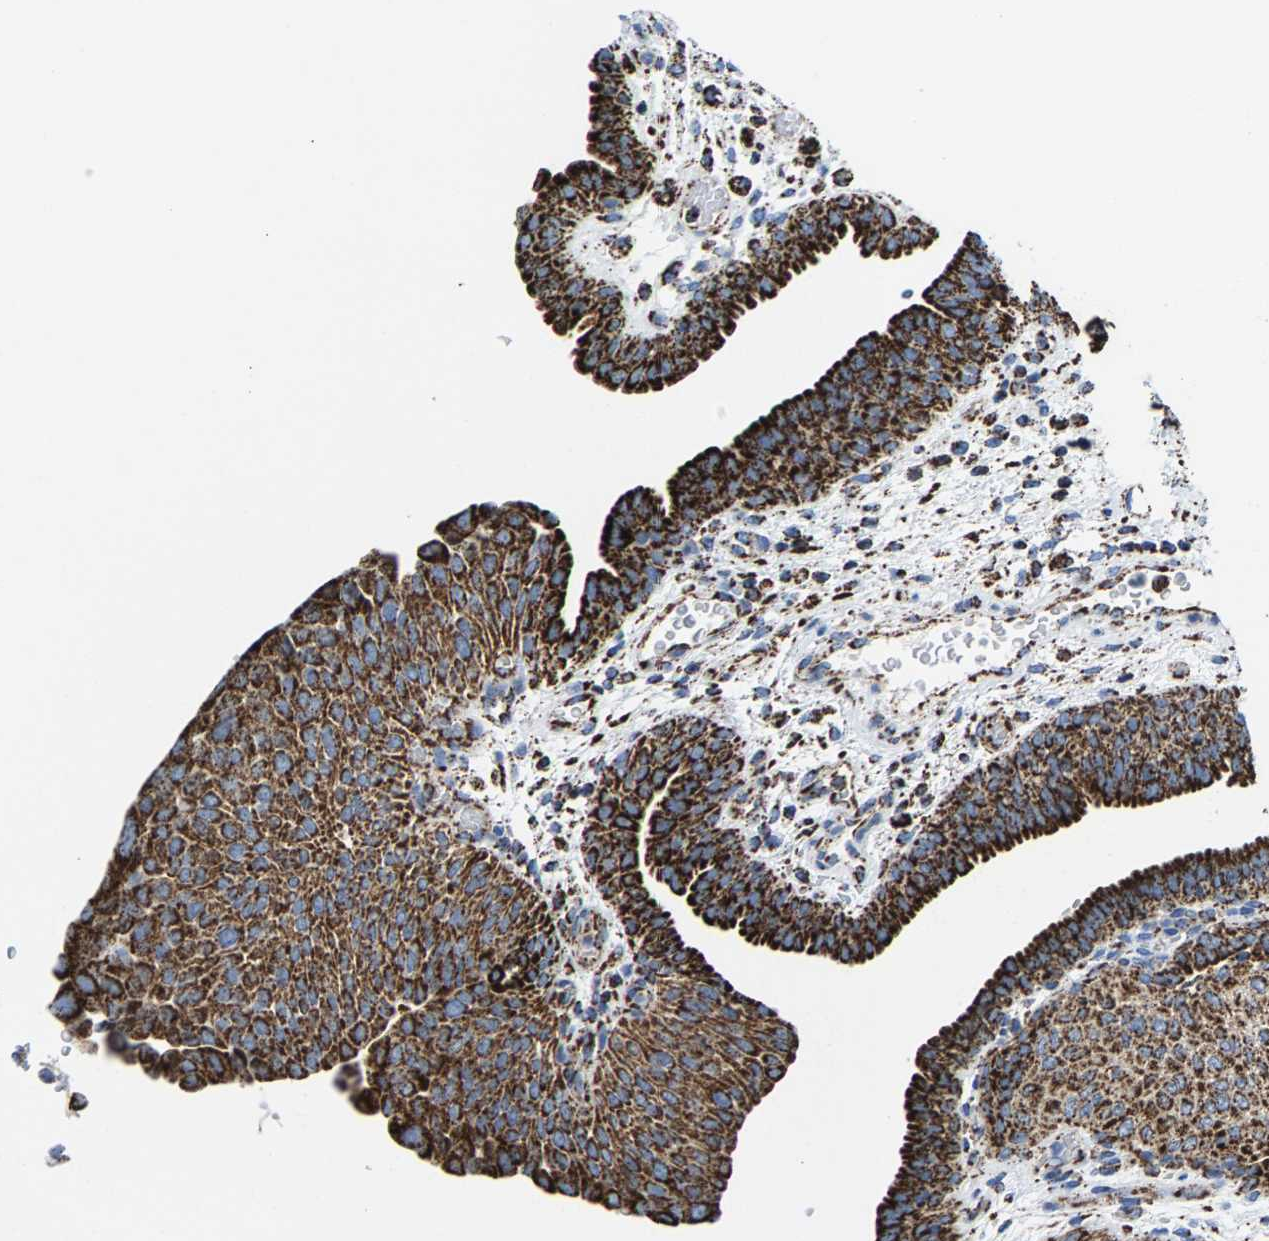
{"staining": {"intensity": "strong", "quantity": ">75%", "location": "cytoplasmic/membranous"}, "tissue": "urothelial cancer", "cell_type": "Tumor cells", "image_type": "cancer", "snomed": [{"axis": "morphology", "description": "Urothelial carcinoma, Low grade"}, {"axis": "morphology", "description": "Urothelial carcinoma, High grade"}, {"axis": "topography", "description": "Urinary bladder"}], "caption": "High-magnification brightfield microscopy of urothelial cancer stained with DAB (3,3'-diaminobenzidine) (brown) and counterstained with hematoxylin (blue). tumor cells exhibit strong cytoplasmic/membranous staining is identified in approximately>75% of cells.", "gene": "ECHS1", "patient": {"sex": "male", "age": 35}}